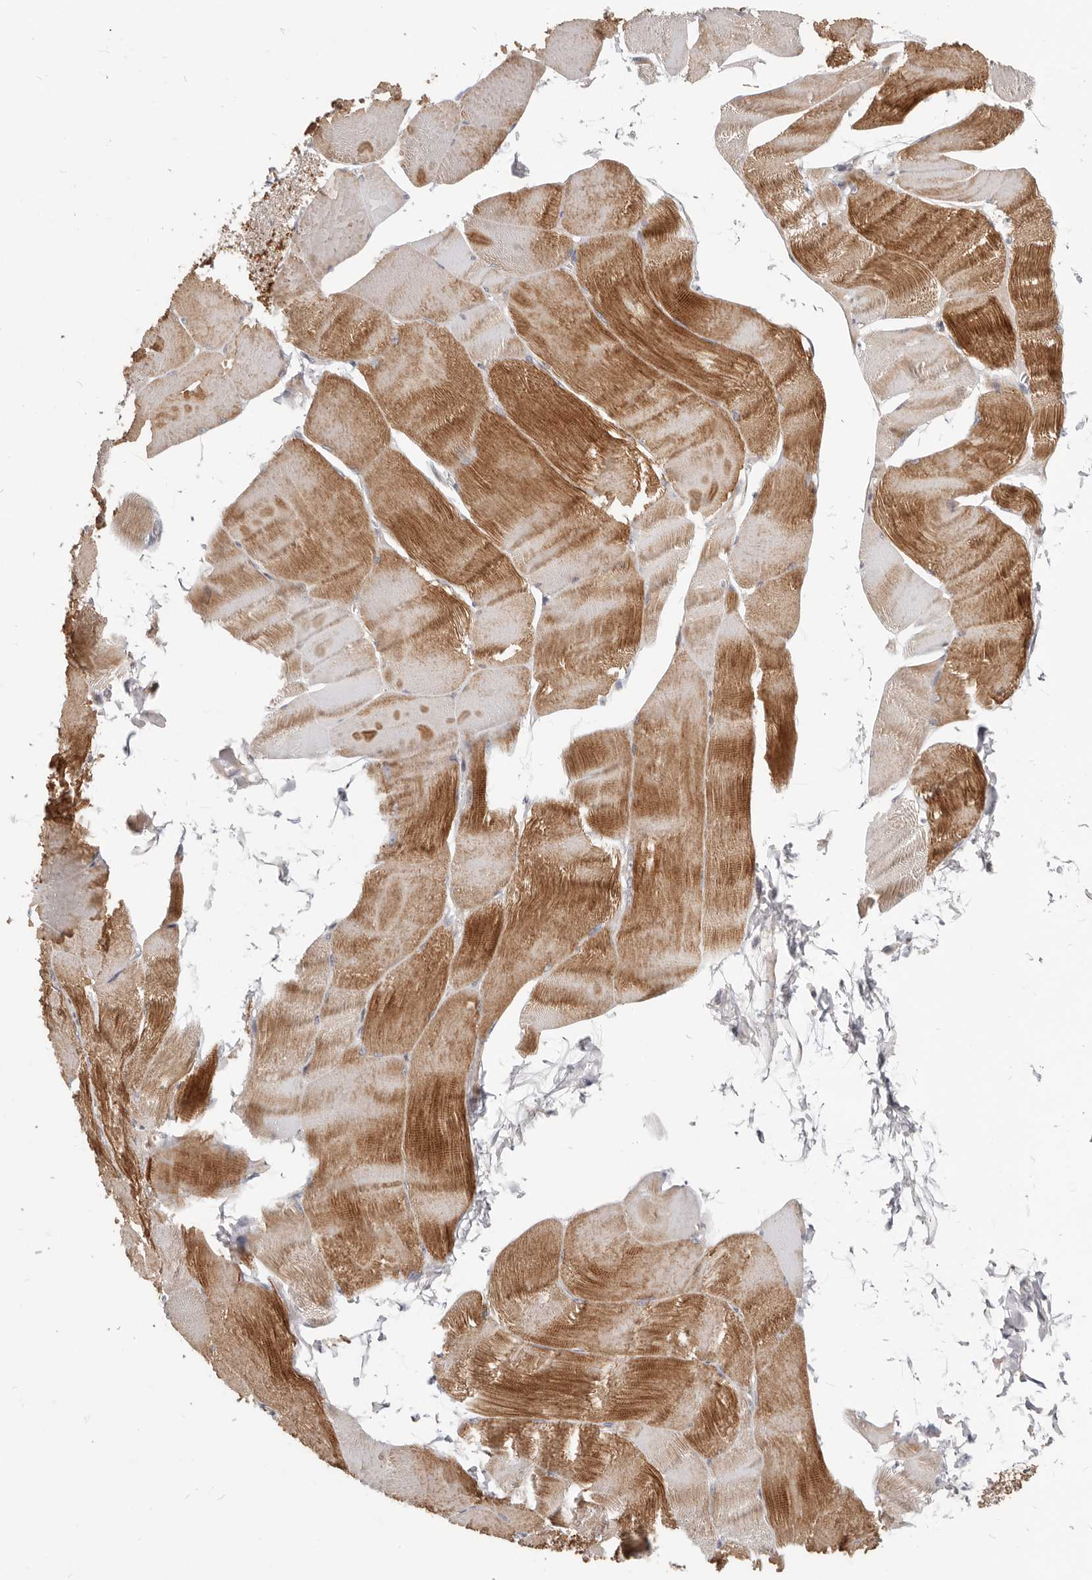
{"staining": {"intensity": "strong", "quantity": "25%-75%", "location": "cytoplasmic/membranous"}, "tissue": "skeletal muscle", "cell_type": "Myocytes", "image_type": "normal", "snomed": [{"axis": "morphology", "description": "Normal tissue, NOS"}, {"axis": "morphology", "description": "Basal cell carcinoma"}, {"axis": "topography", "description": "Skeletal muscle"}], "caption": "Brown immunohistochemical staining in normal human skeletal muscle exhibits strong cytoplasmic/membranous expression in approximately 25%-75% of myocytes. The staining was performed using DAB (3,3'-diaminobenzidine), with brown indicating positive protein expression. Nuclei are stained blue with hematoxylin.", "gene": "TOR3A", "patient": {"sex": "female", "age": 64}}